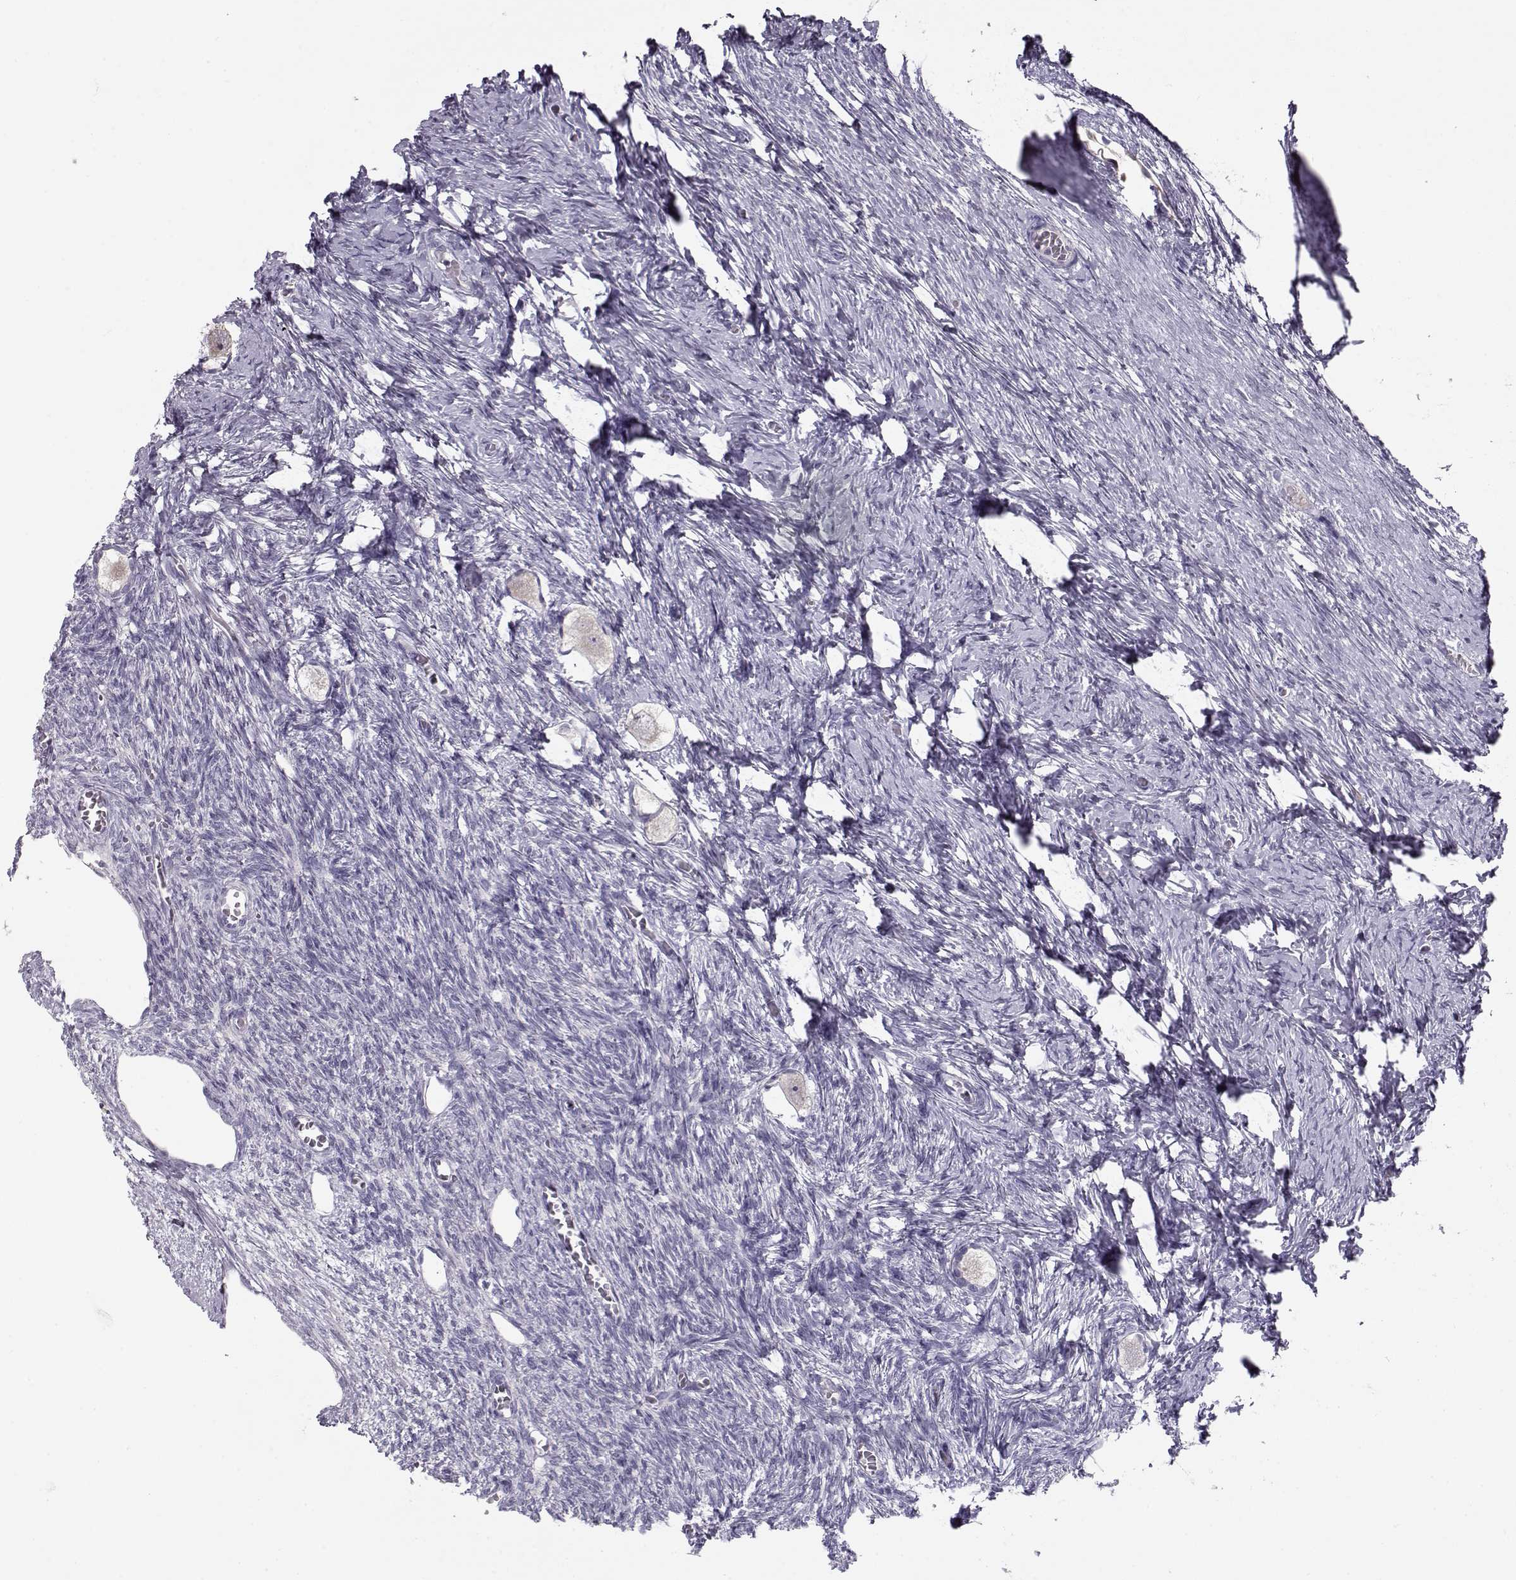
{"staining": {"intensity": "negative", "quantity": "none", "location": "none"}, "tissue": "ovary", "cell_type": "Follicle cells", "image_type": "normal", "snomed": [{"axis": "morphology", "description": "Normal tissue, NOS"}, {"axis": "topography", "description": "Ovary"}], "caption": "Ovary was stained to show a protein in brown. There is no significant positivity in follicle cells.", "gene": "GRK1", "patient": {"sex": "female", "age": 27}}